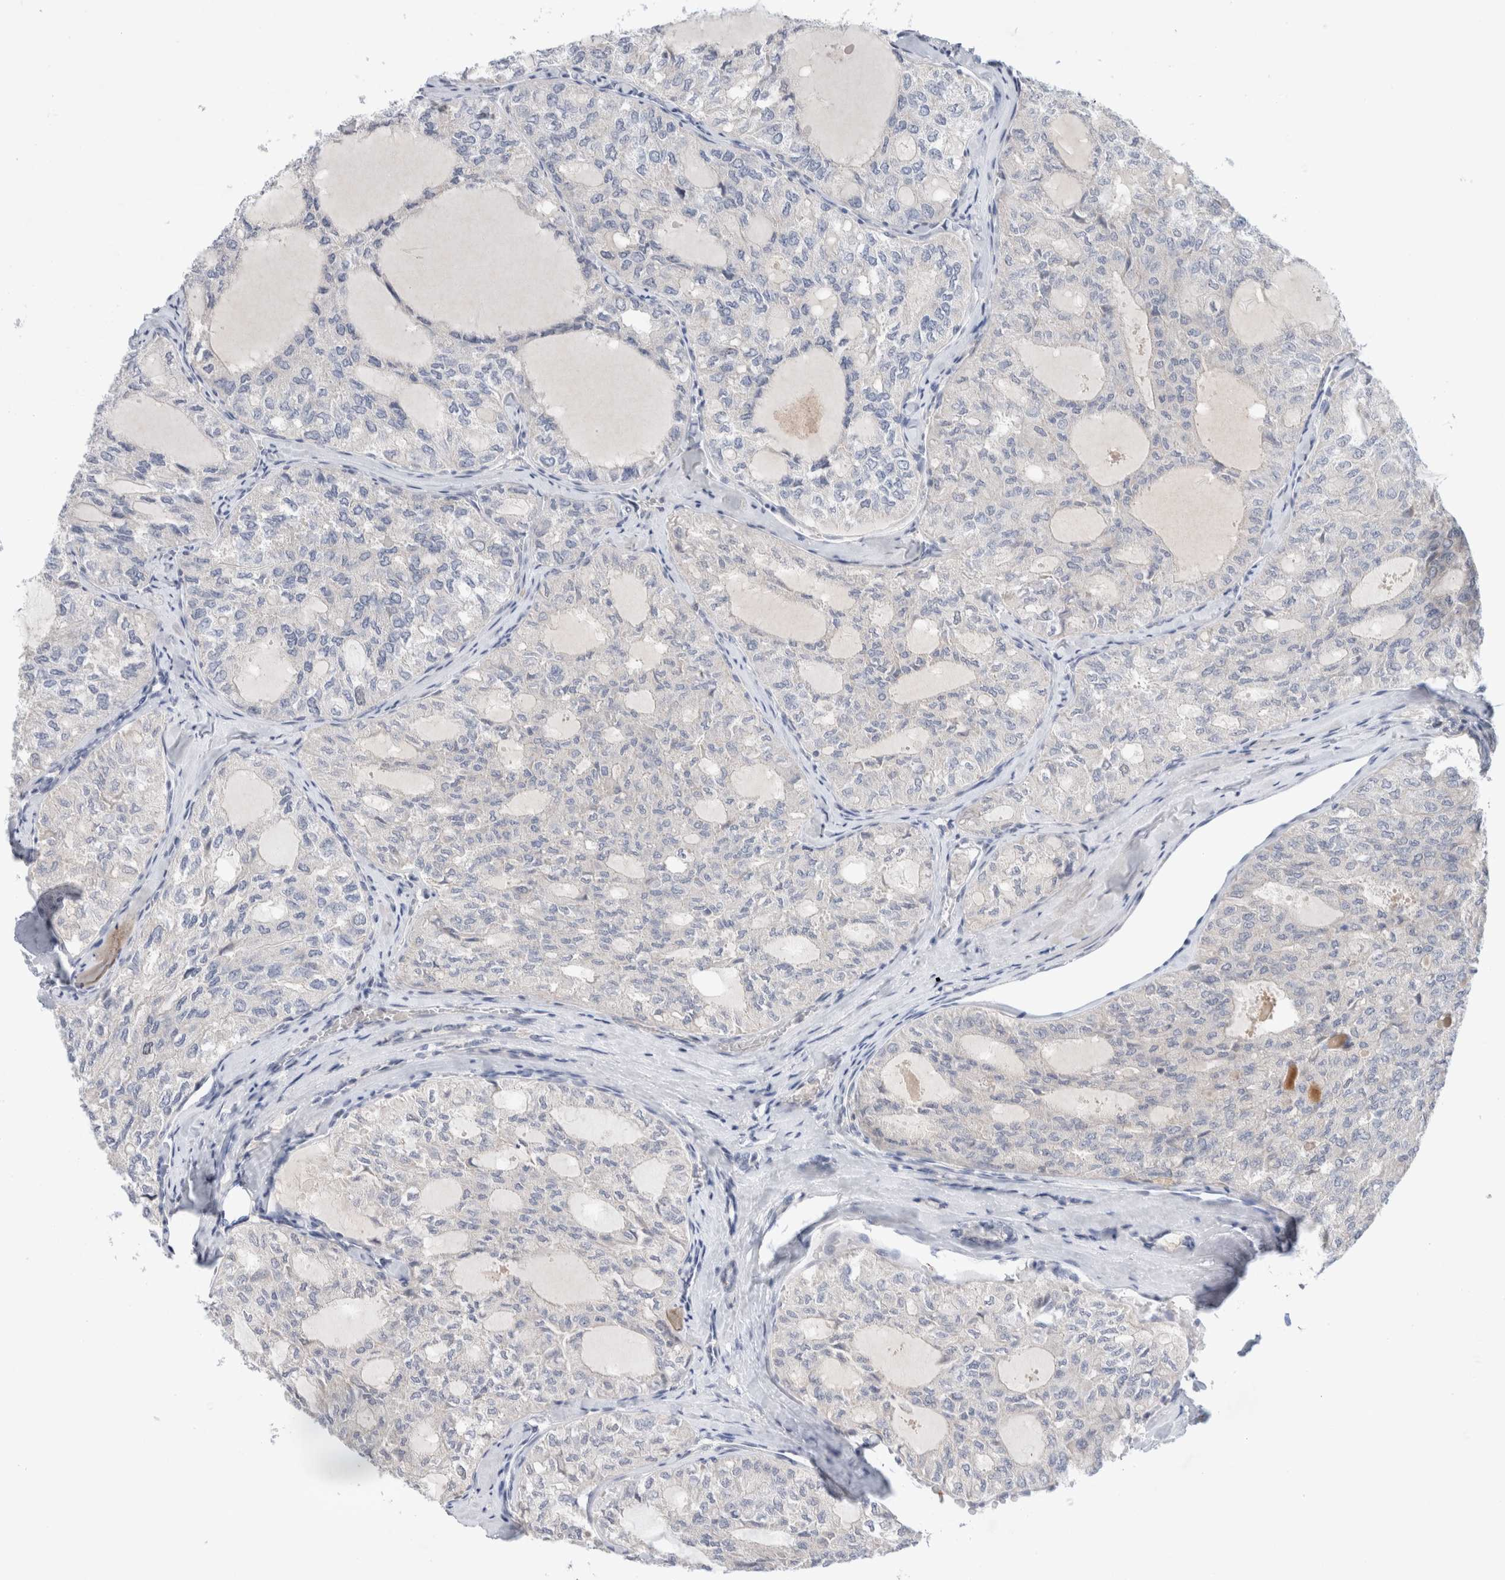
{"staining": {"intensity": "negative", "quantity": "none", "location": "none"}, "tissue": "thyroid cancer", "cell_type": "Tumor cells", "image_type": "cancer", "snomed": [{"axis": "morphology", "description": "Follicular adenoma carcinoma, NOS"}, {"axis": "topography", "description": "Thyroid gland"}], "caption": "A photomicrograph of human thyroid cancer (follicular adenoma carcinoma) is negative for staining in tumor cells.", "gene": "KNL1", "patient": {"sex": "male", "age": 75}}